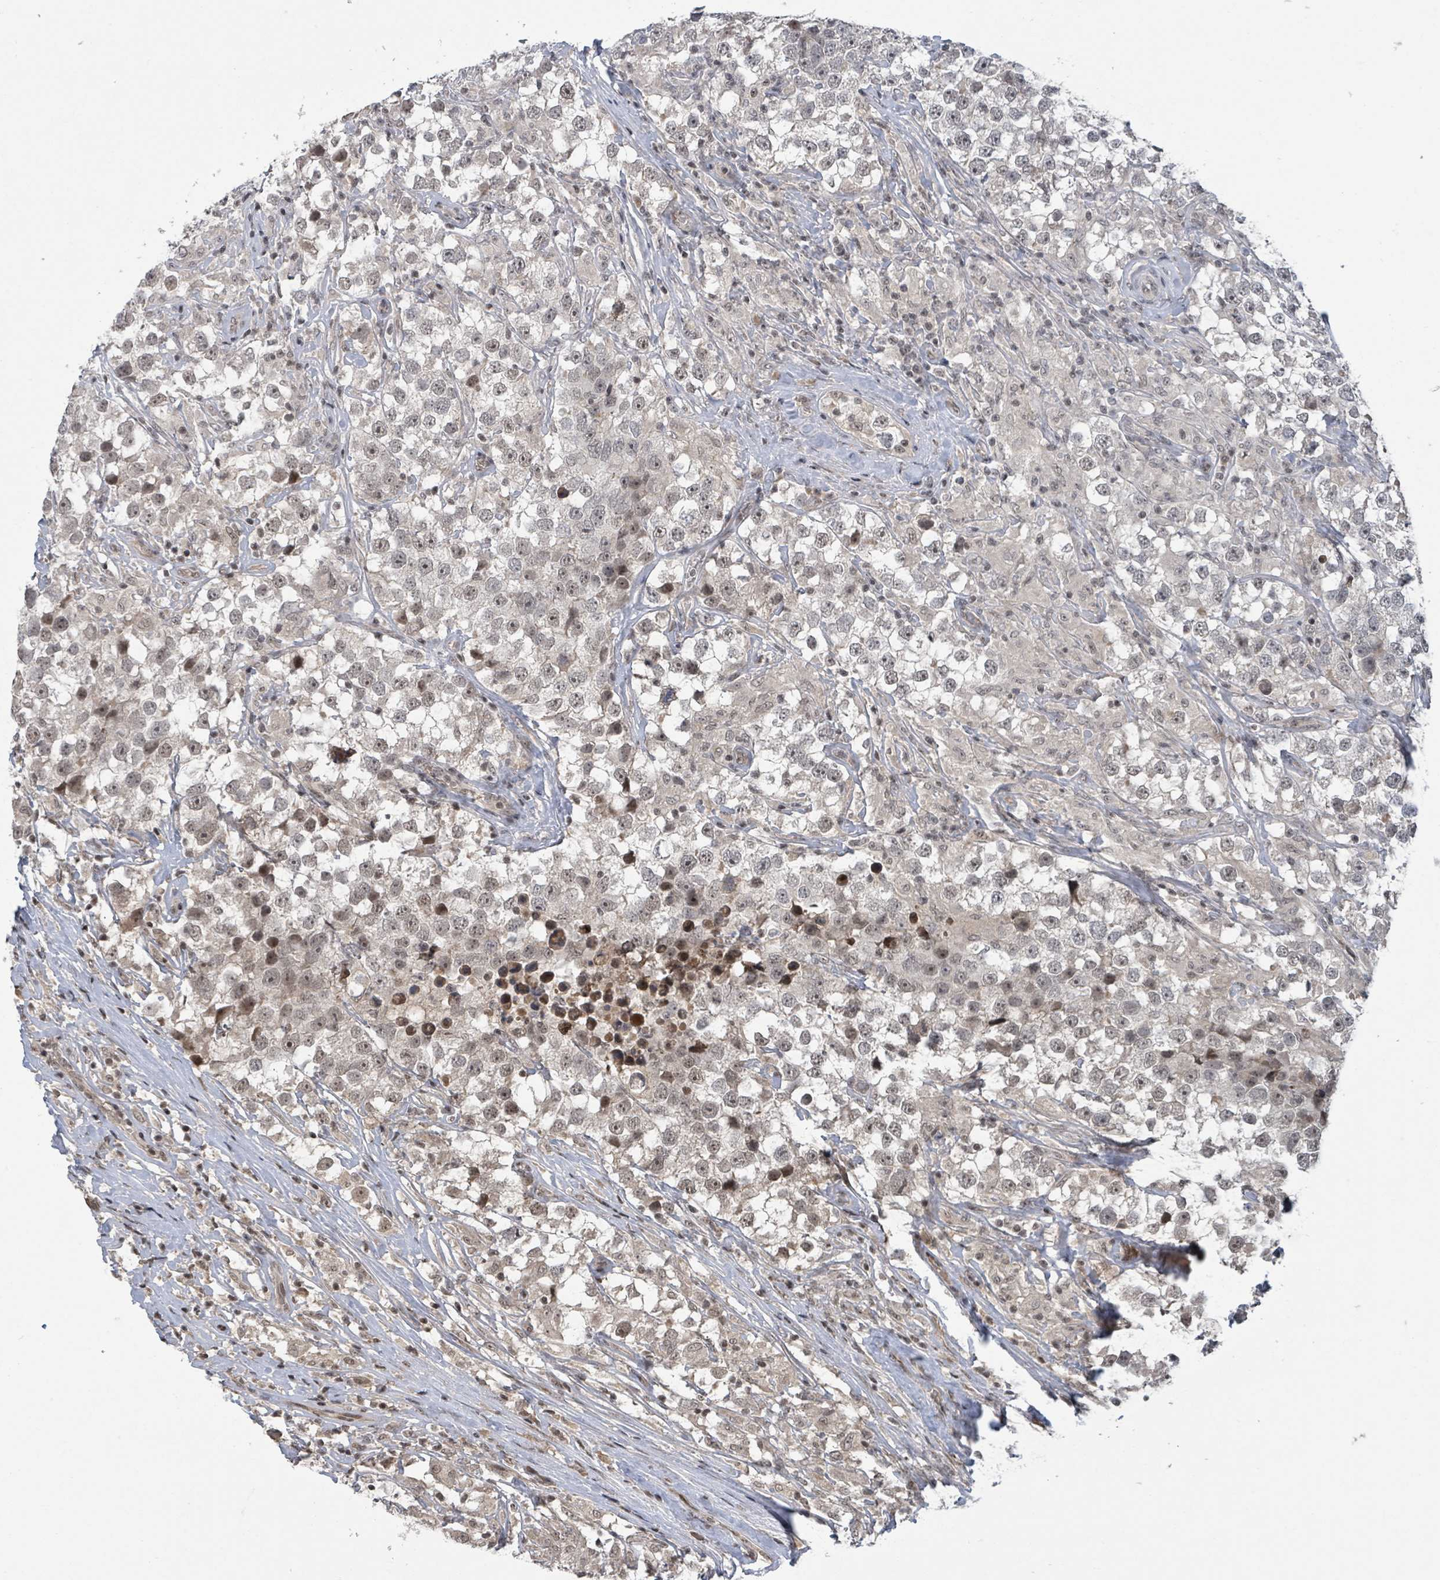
{"staining": {"intensity": "weak", "quantity": "25%-75%", "location": "nuclear"}, "tissue": "testis cancer", "cell_type": "Tumor cells", "image_type": "cancer", "snomed": [{"axis": "morphology", "description": "Seminoma, NOS"}, {"axis": "topography", "description": "Testis"}], "caption": "Approximately 25%-75% of tumor cells in human seminoma (testis) demonstrate weak nuclear protein expression as visualized by brown immunohistochemical staining.", "gene": "ZBTB14", "patient": {"sex": "male", "age": 46}}